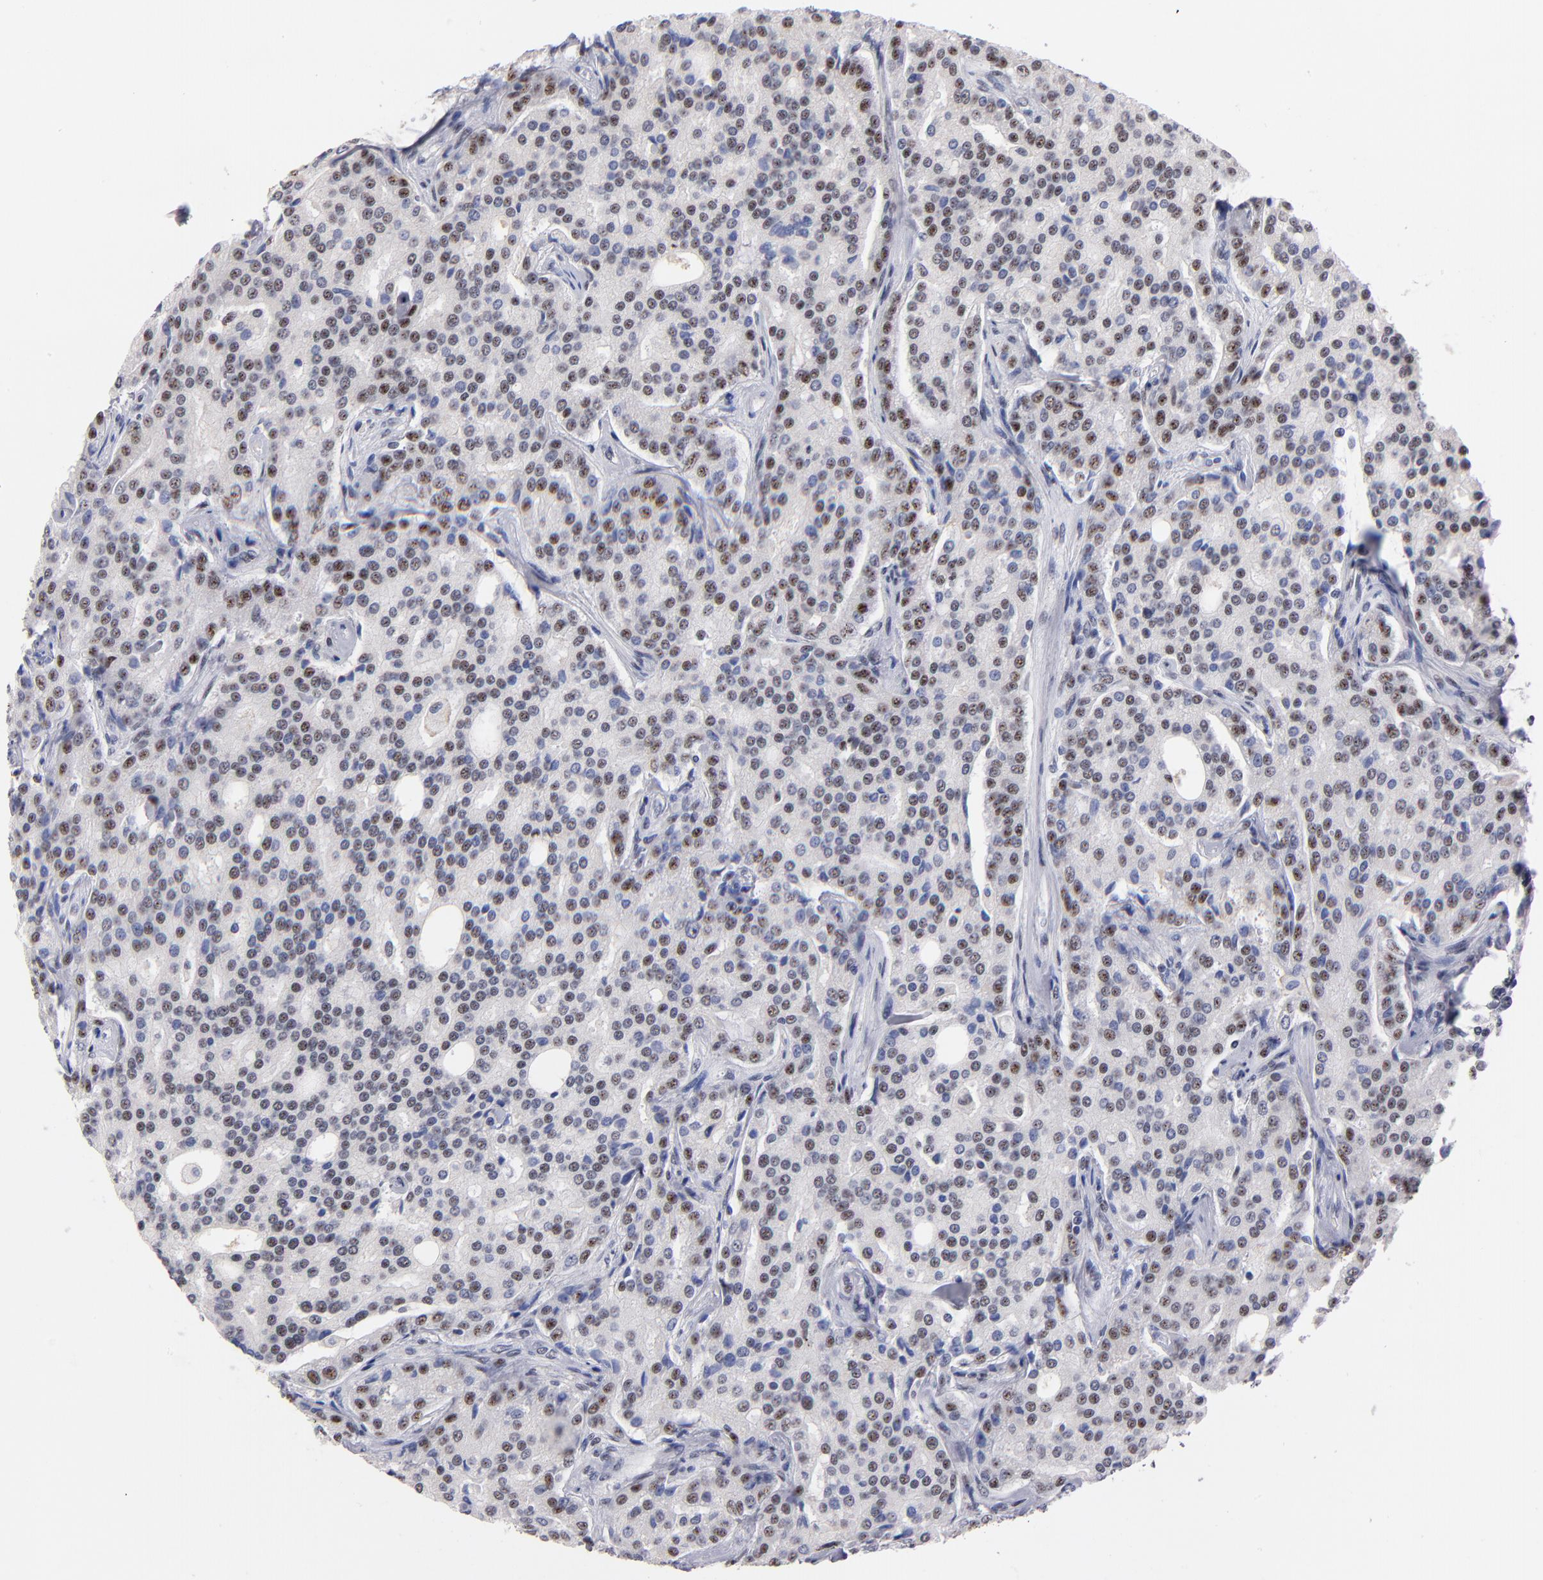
{"staining": {"intensity": "moderate", "quantity": "25%-75%", "location": "nuclear"}, "tissue": "prostate cancer", "cell_type": "Tumor cells", "image_type": "cancer", "snomed": [{"axis": "morphology", "description": "Adenocarcinoma, High grade"}, {"axis": "topography", "description": "Prostate"}], "caption": "Protein staining of adenocarcinoma (high-grade) (prostate) tissue exhibits moderate nuclear positivity in approximately 25%-75% of tumor cells.", "gene": "RAF1", "patient": {"sex": "male", "age": 72}}